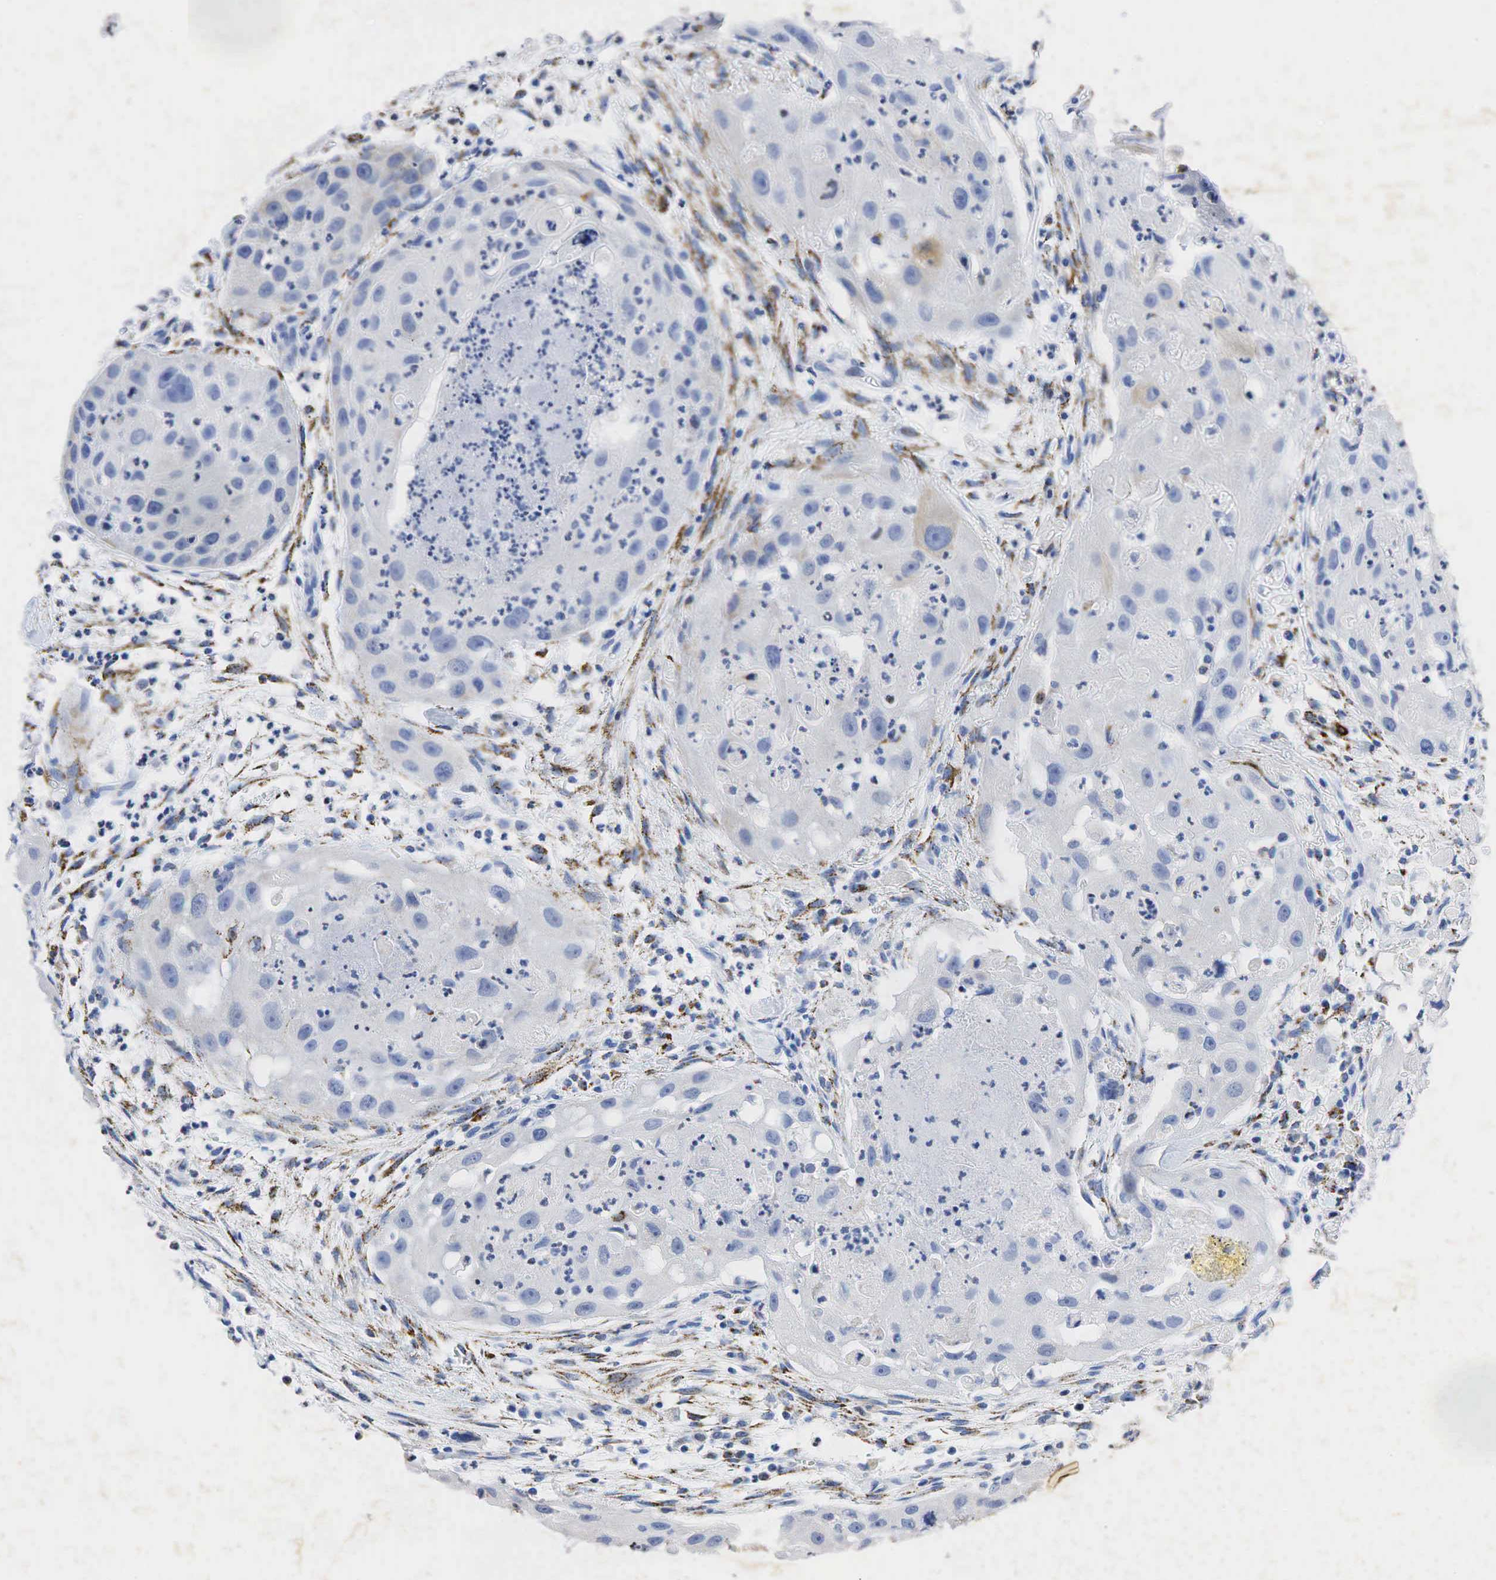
{"staining": {"intensity": "negative", "quantity": "none", "location": "none"}, "tissue": "head and neck cancer", "cell_type": "Tumor cells", "image_type": "cancer", "snomed": [{"axis": "morphology", "description": "Squamous cell carcinoma, NOS"}, {"axis": "topography", "description": "Head-Neck"}], "caption": "Tumor cells show no significant protein staining in squamous cell carcinoma (head and neck). The staining was performed using DAB to visualize the protein expression in brown, while the nuclei were stained in blue with hematoxylin (Magnification: 20x).", "gene": "SYP", "patient": {"sex": "male", "age": 64}}